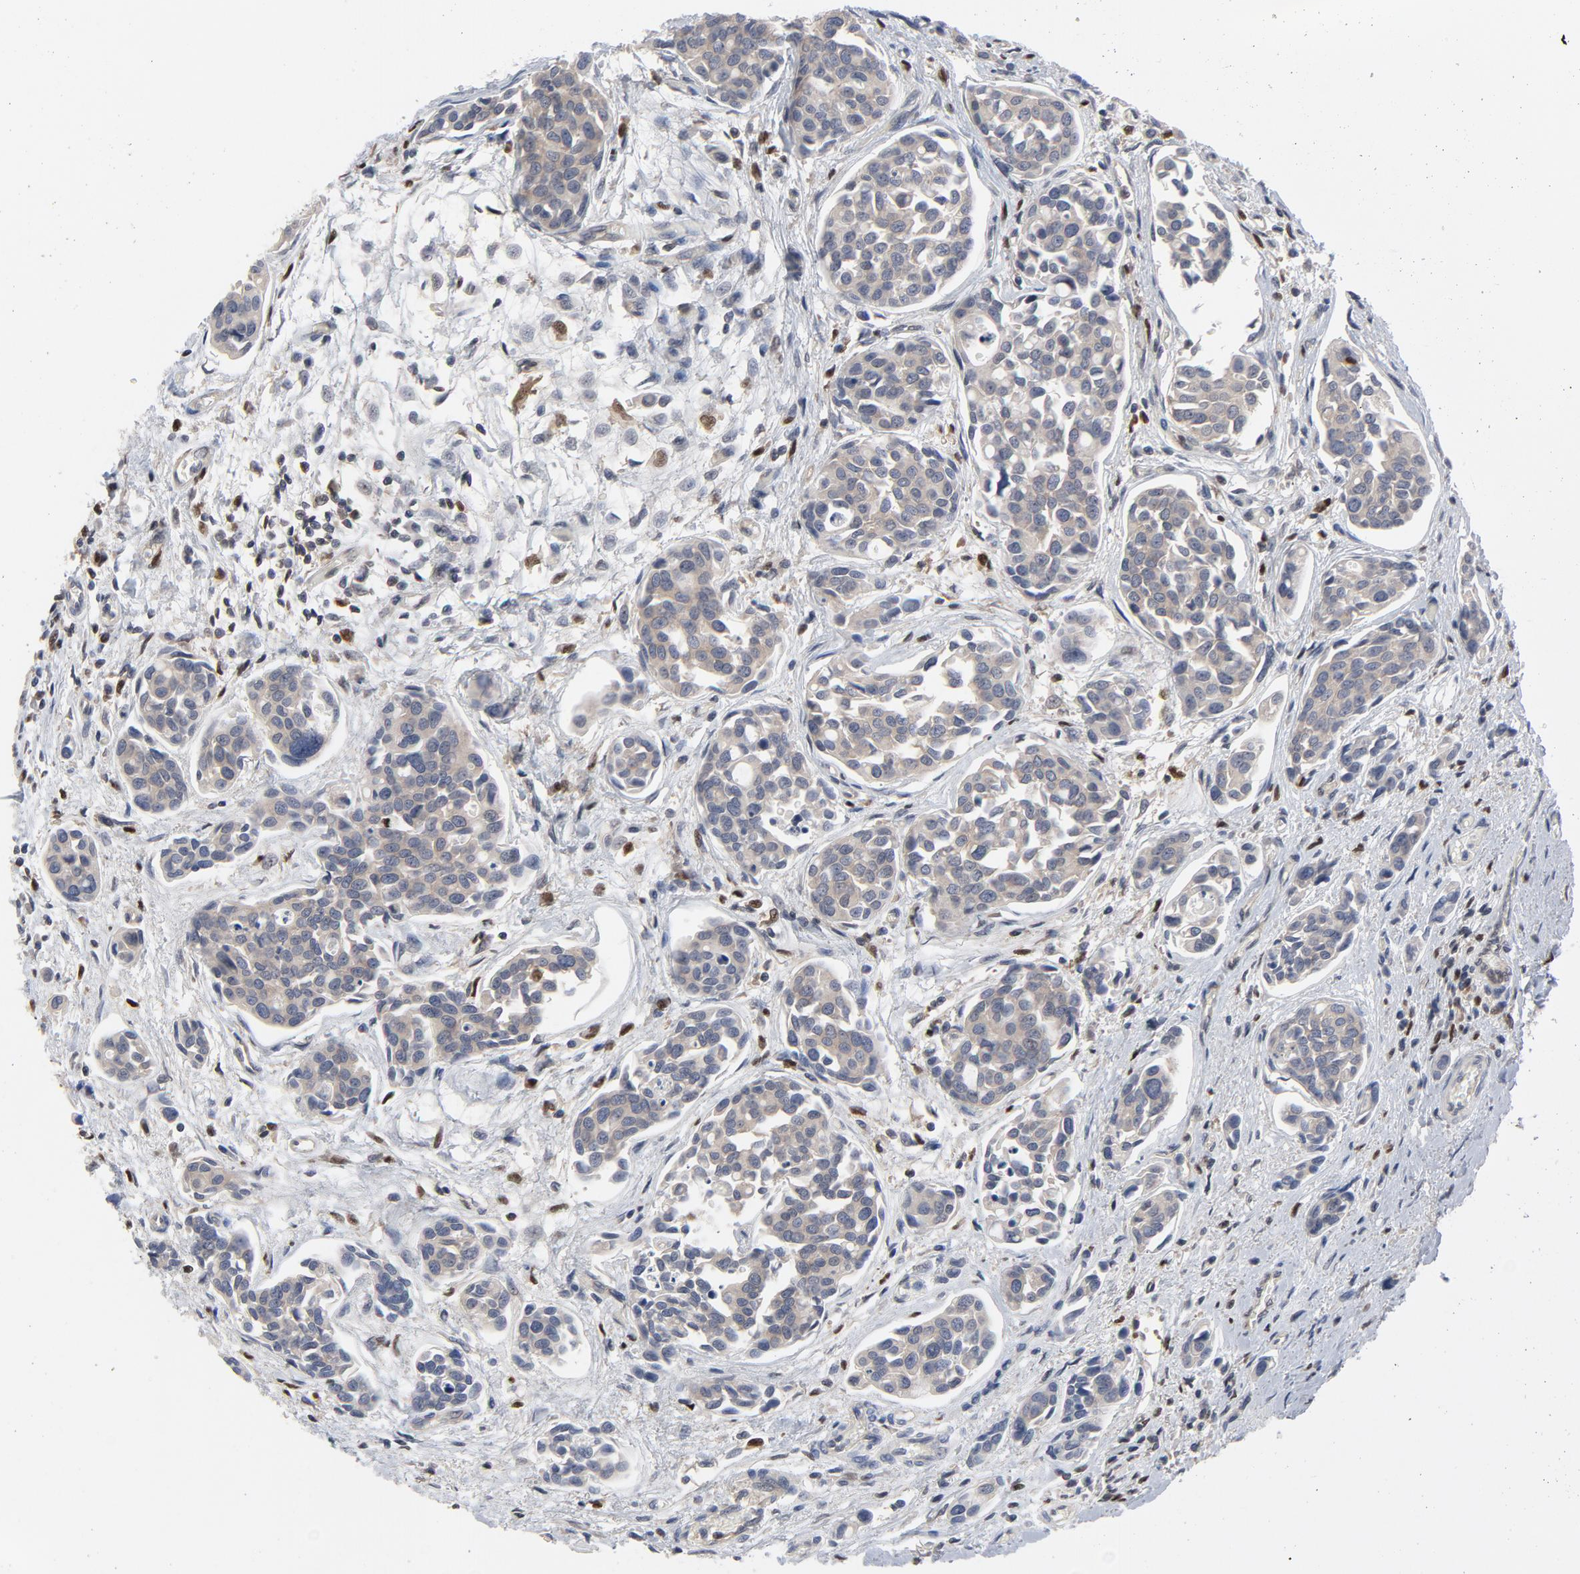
{"staining": {"intensity": "negative", "quantity": "none", "location": "none"}, "tissue": "urothelial cancer", "cell_type": "Tumor cells", "image_type": "cancer", "snomed": [{"axis": "morphology", "description": "Urothelial carcinoma, High grade"}, {"axis": "topography", "description": "Urinary bladder"}], "caption": "Protein analysis of urothelial carcinoma (high-grade) shows no significant staining in tumor cells.", "gene": "NFKB1", "patient": {"sex": "male", "age": 78}}